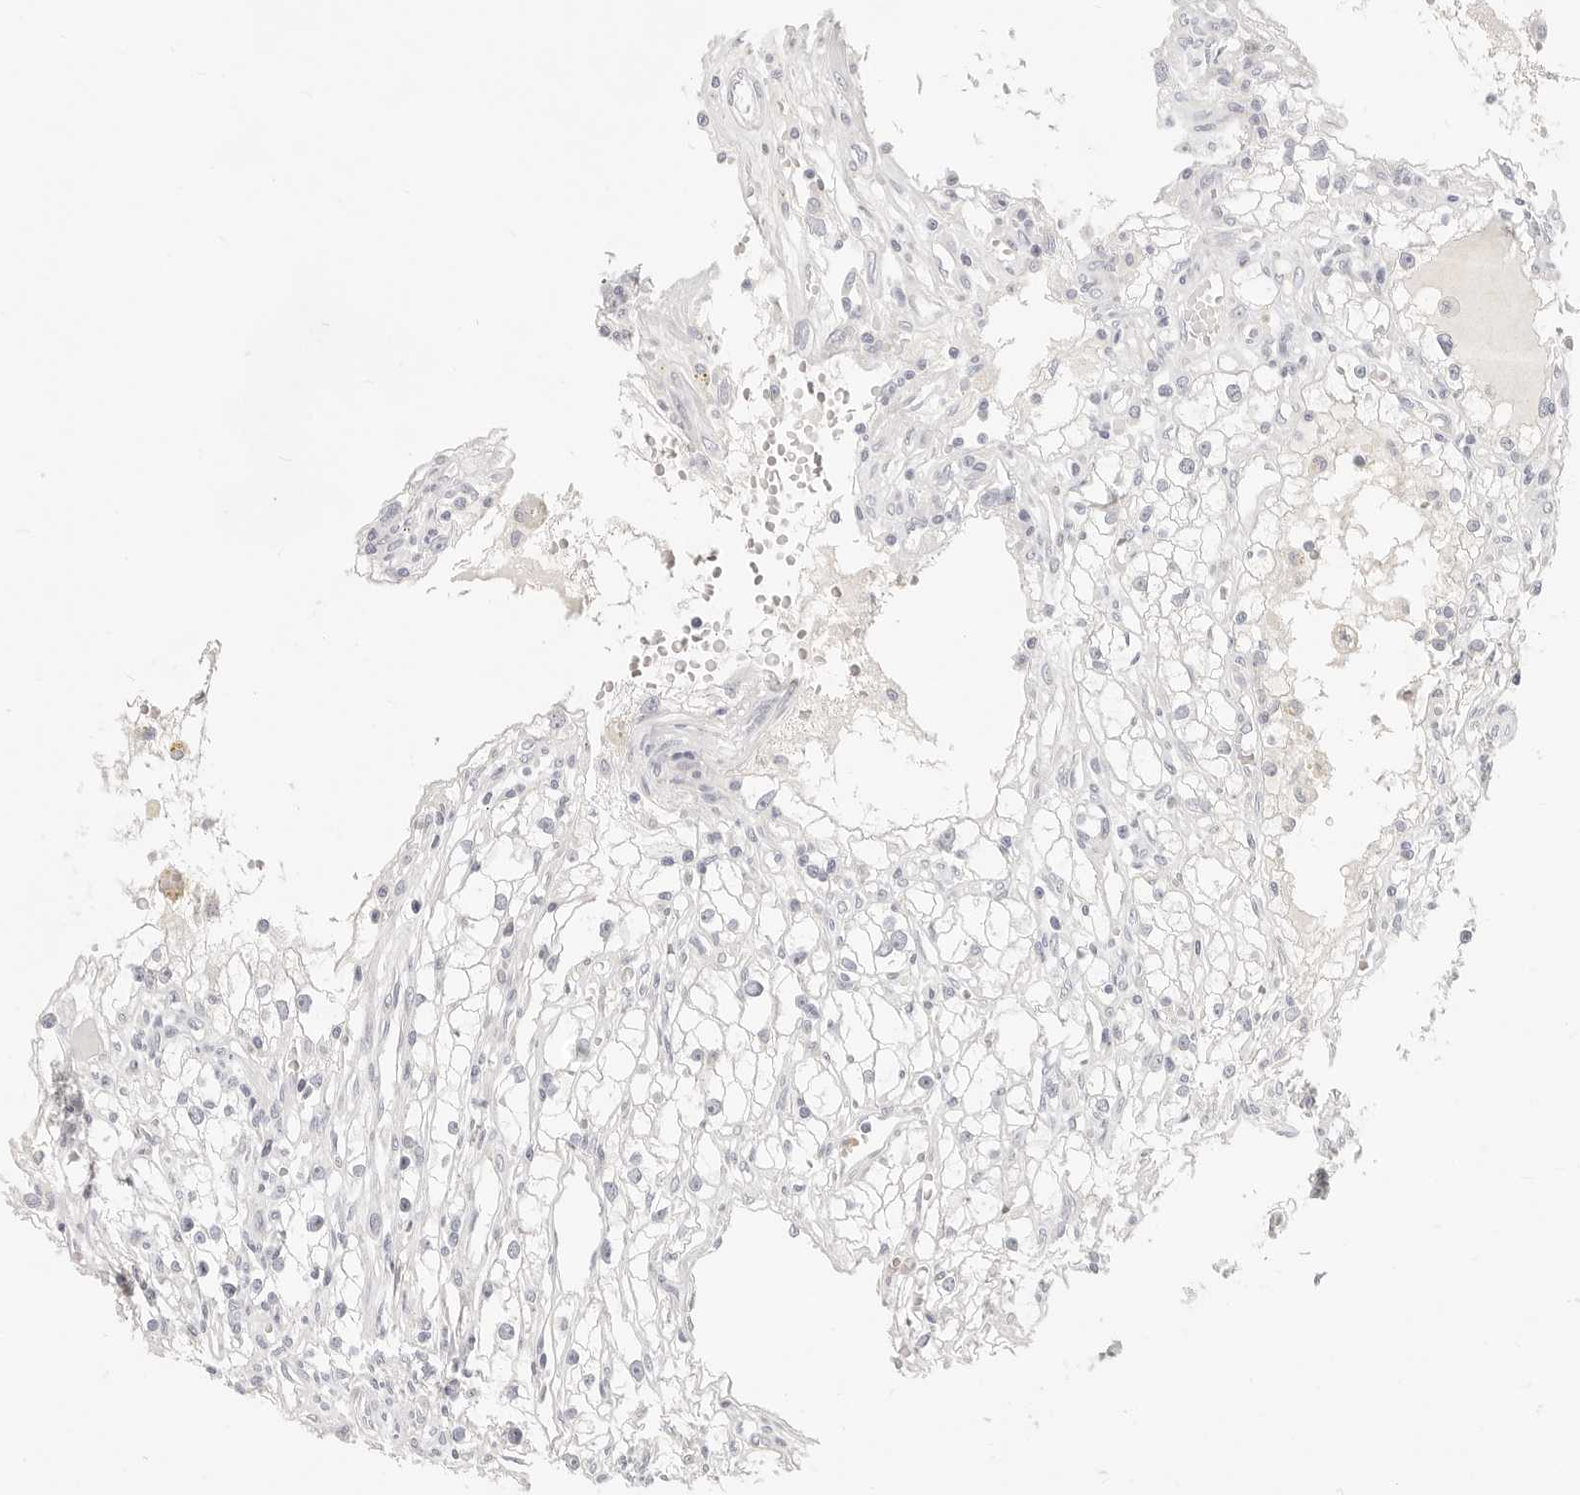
{"staining": {"intensity": "negative", "quantity": "none", "location": "none"}, "tissue": "renal cancer", "cell_type": "Tumor cells", "image_type": "cancer", "snomed": [{"axis": "morphology", "description": "Adenocarcinoma, NOS"}, {"axis": "topography", "description": "Kidney"}], "caption": "Tumor cells are negative for protein expression in human adenocarcinoma (renal).", "gene": "ASCL1", "patient": {"sex": "male", "age": 56}}